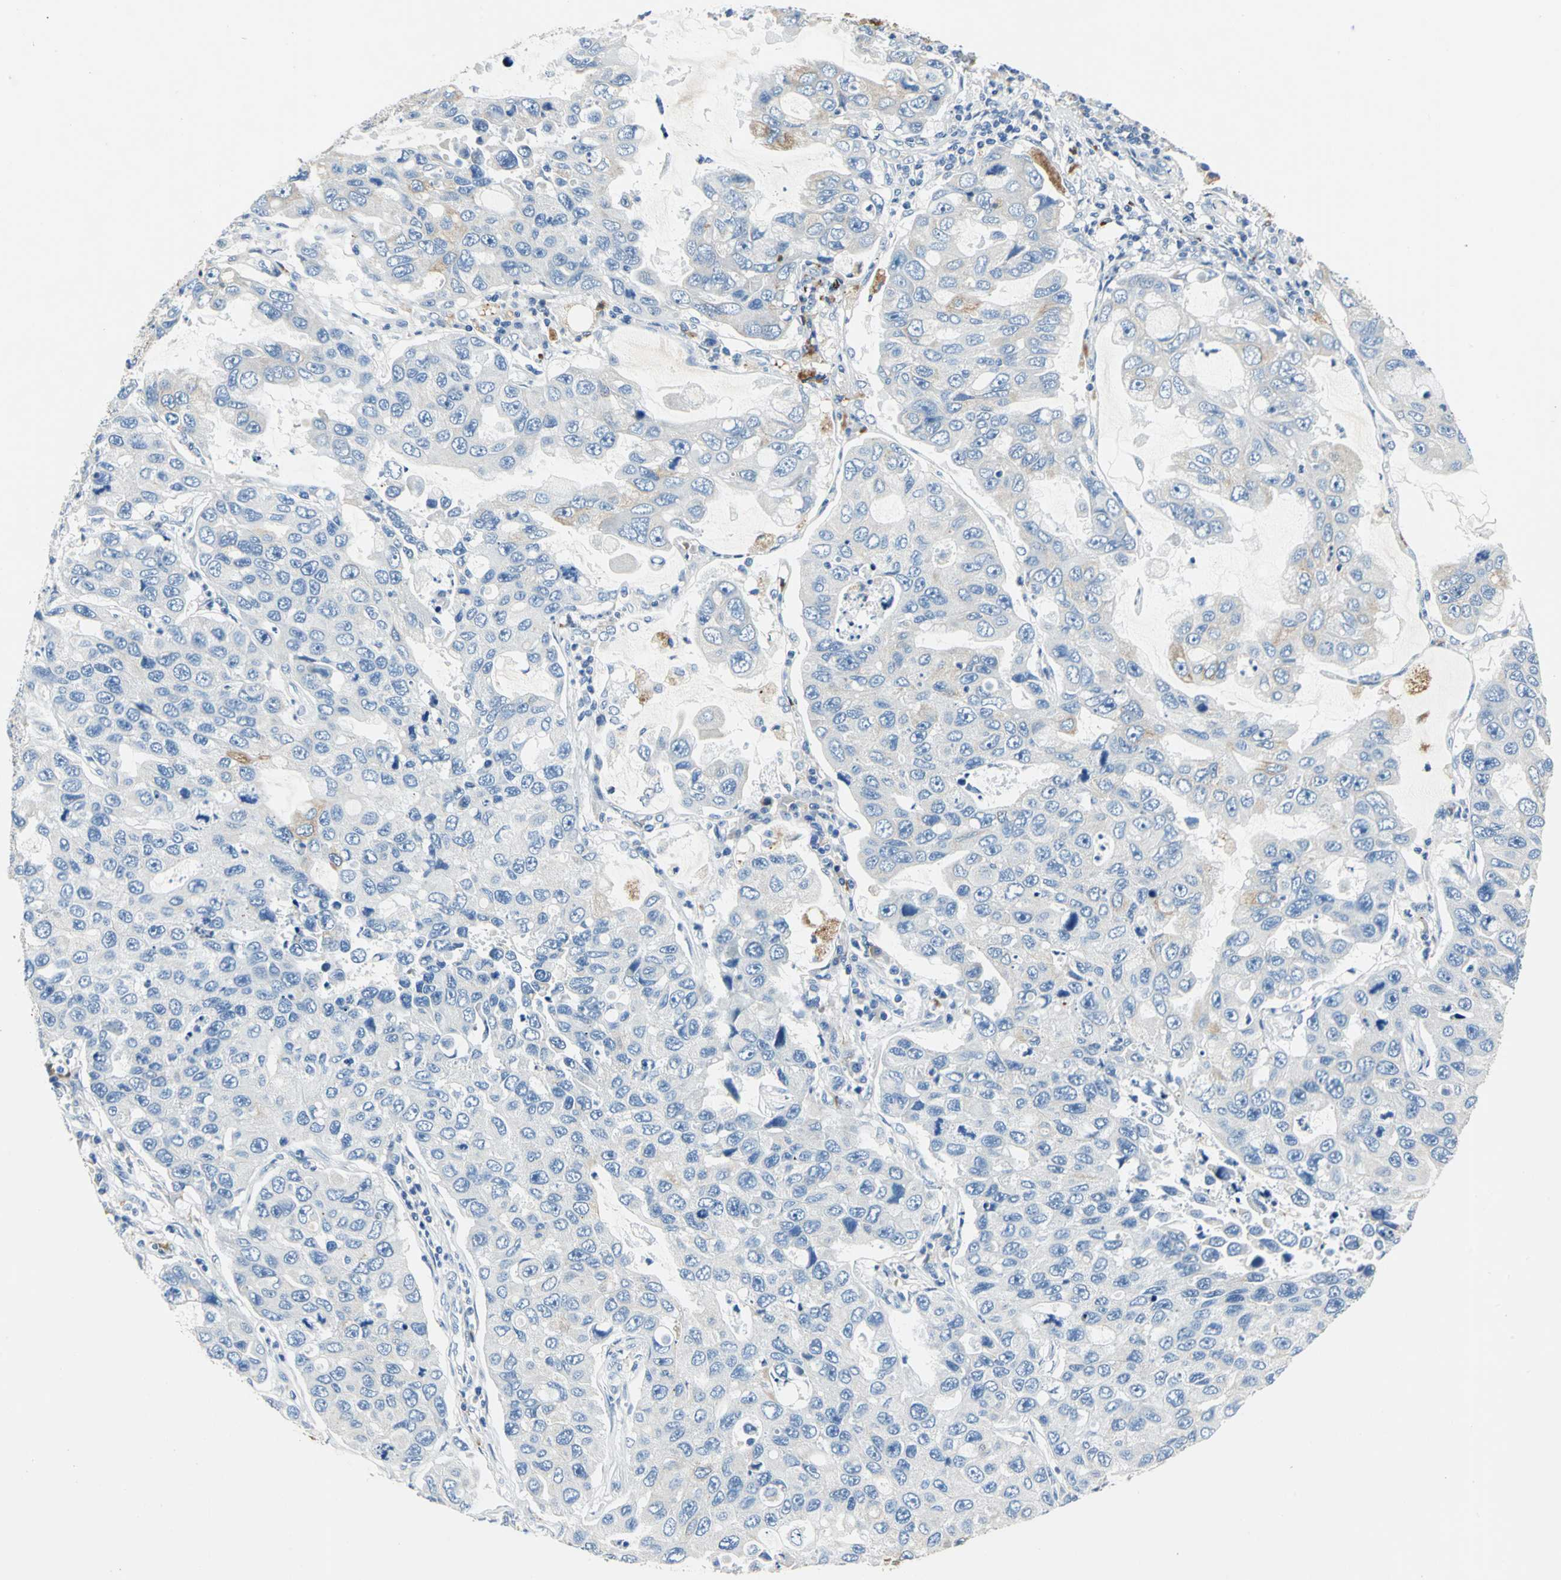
{"staining": {"intensity": "negative", "quantity": "none", "location": "none"}, "tissue": "lung cancer", "cell_type": "Tumor cells", "image_type": "cancer", "snomed": [{"axis": "morphology", "description": "Adenocarcinoma, NOS"}, {"axis": "topography", "description": "Lung"}], "caption": "DAB immunohistochemical staining of human lung adenocarcinoma exhibits no significant staining in tumor cells.", "gene": "RASD2", "patient": {"sex": "male", "age": 64}}